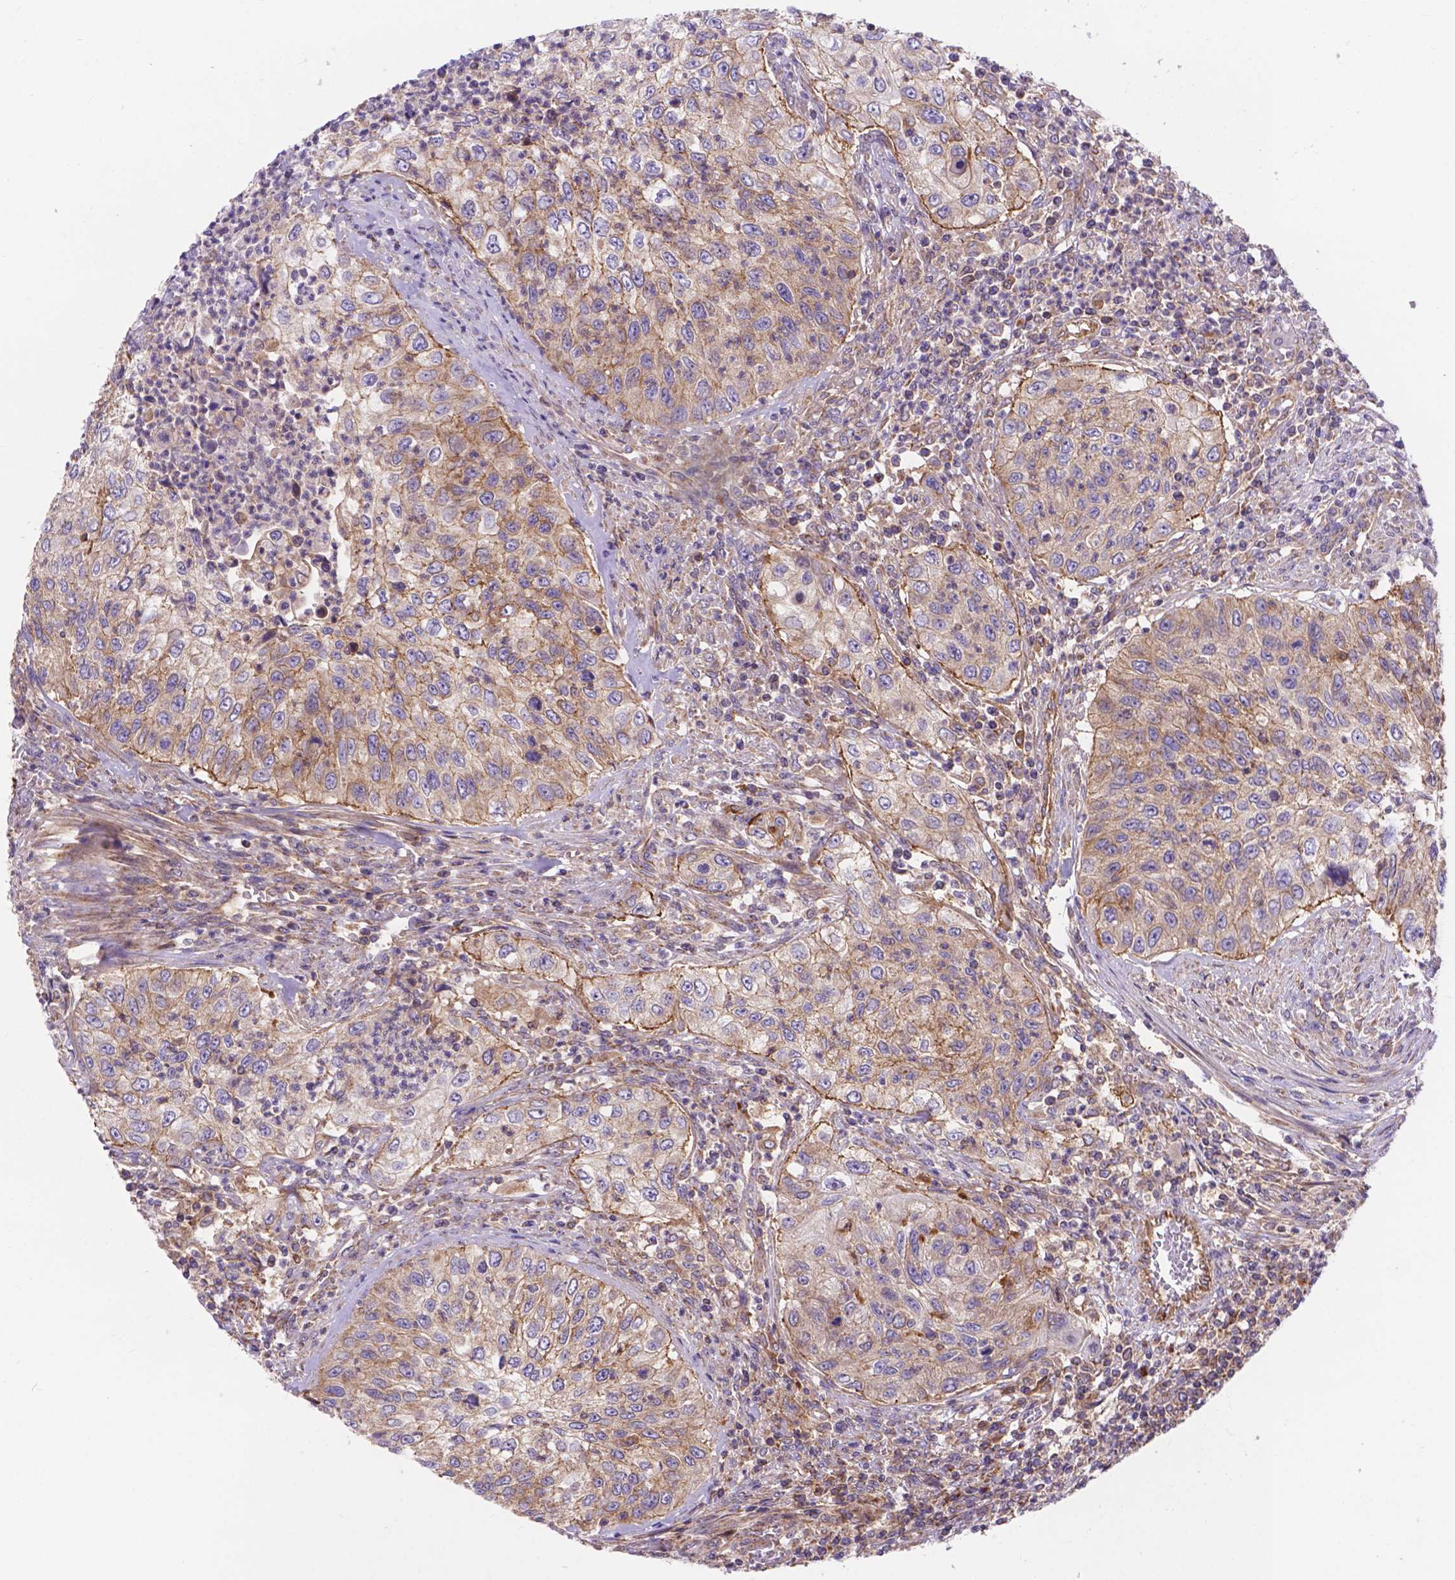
{"staining": {"intensity": "weak", "quantity": "25%-75%", "location": "cytoplasmic/membranous"}, "tissue": "urothelial cancer", "cell_type": "Tumor cells", "image_type": "cancer", "snomed": [{"axis": "morphology", "description": "Urothelial carcinoma, High grade"}, {"axis": "topography", "description": "Urinary bladder"}], "caption": "Human urothelial carcinoma (high-grade) stained with a protein marker exhibits weak staining in tumor cells.", "gene": "AK3", "patient": {"sex": "female", "age": 60}}